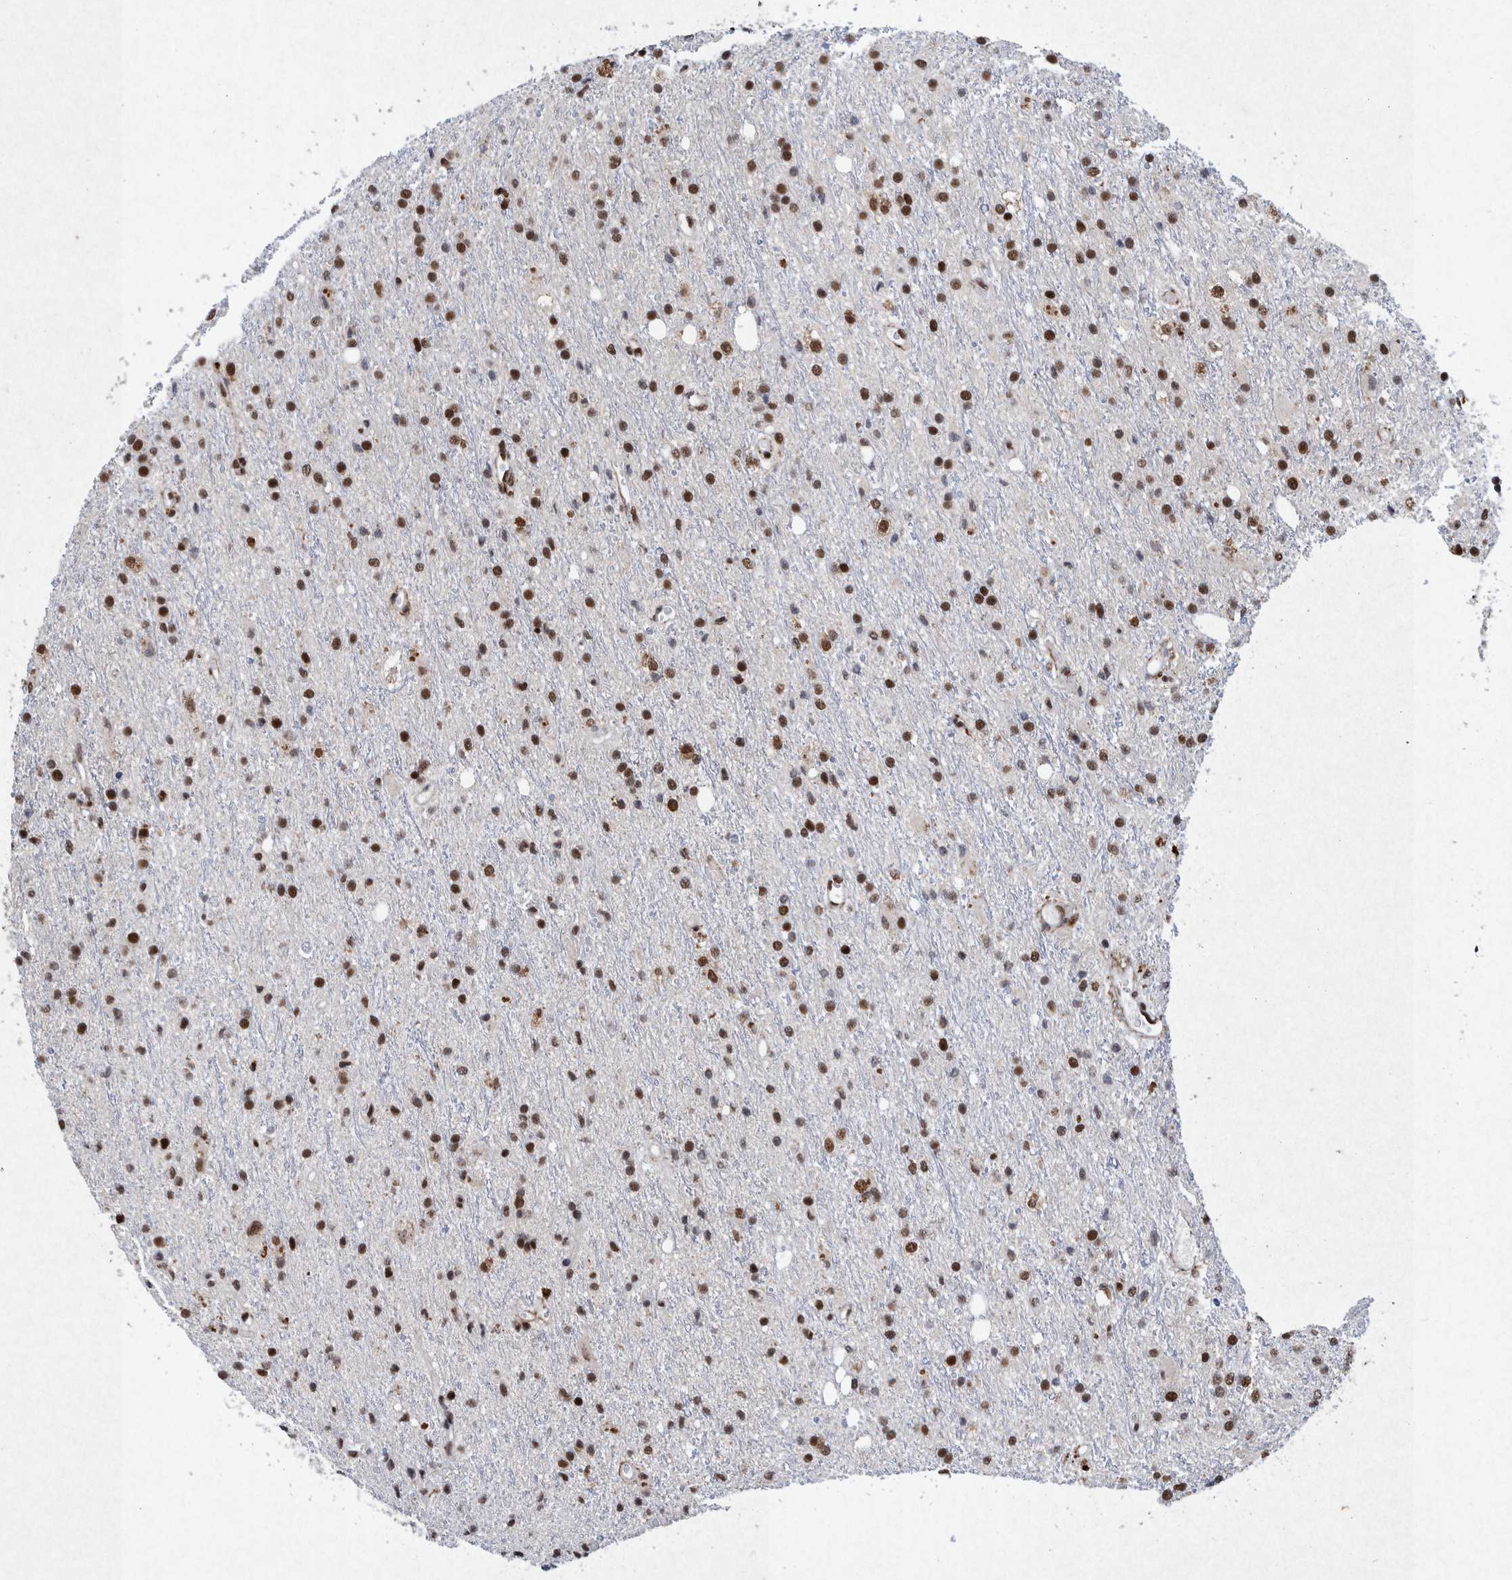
{"staining": {"intensity": "strong", "quantity": ">75%", "location": "nuclear"}, "tissue": "glioma", "cell_type": "Tumor cells", "image_type": "cancer", "snomed": [{"axis": "morphology", "description": "Glioma, malignant, High grade"}, {"axis": "topography", "description": "Brain"}], "caption": "About >75% of tumor cells in glioma exhibit strong nuclear protein expression as visualized by brown immunohistochemical staining.", "gene": "TAF10", "patient": {"sex": "male", "age": 47}}